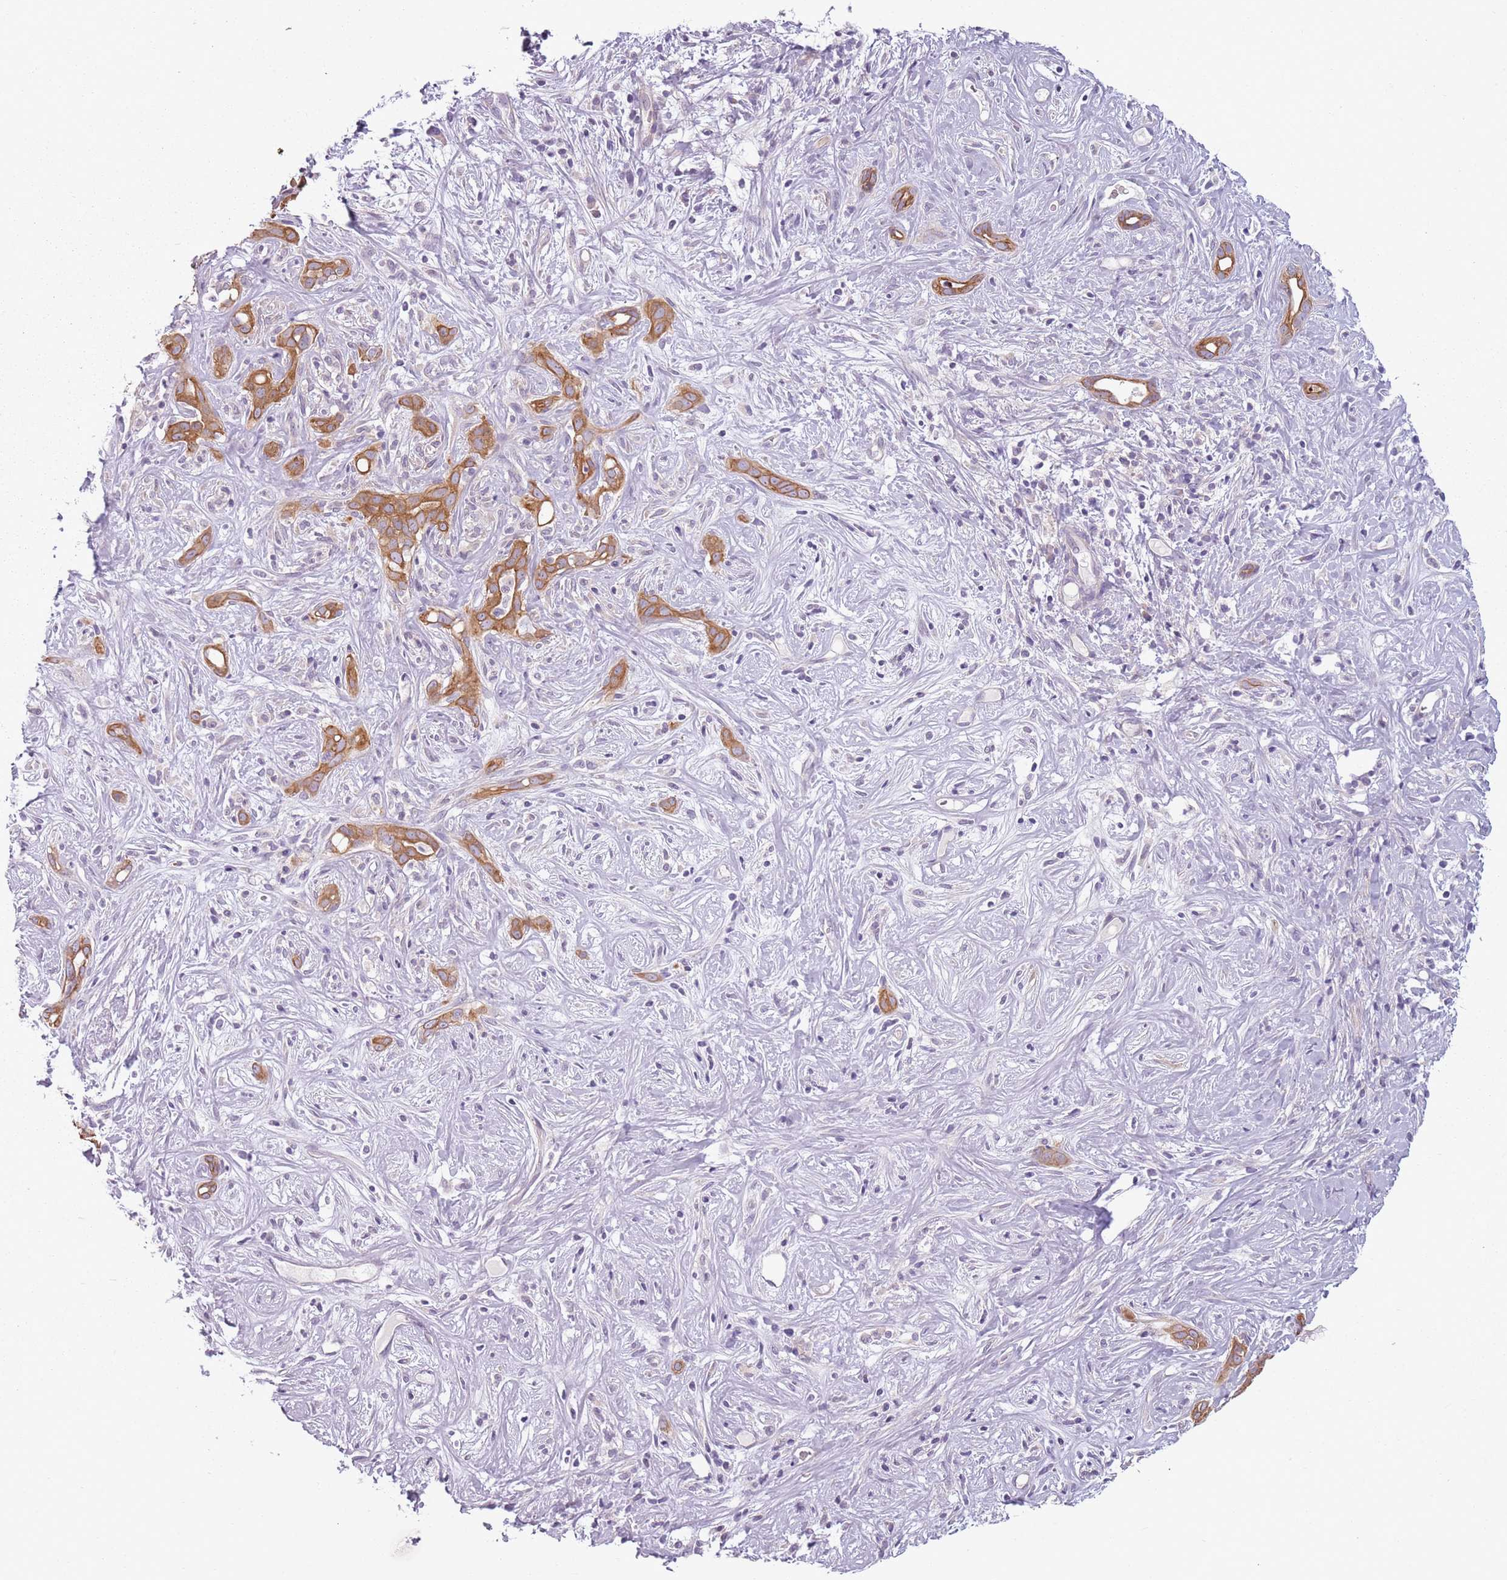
{"staining": {"intensity": "moderate", "quantity": ">75%", "location": "cytoplasmic/membranous"}, "tissue": "liver cancer", "cell_type": "Tumor cells", "image_type": "cancer", "snomed": [{"axis": "morphology", "description": "Cholangiocarcinoma"}, {"axis": "topography", "description": "Liver"}], "caption": "The photomicrograph reveals staining of liver cancer (cholangiocarcinoma), revealing moderate cytoplasmic/membranous protein positivity (brown color) within tumor cells.", "gene": "TLCD2", "patient": {"sex": "male", "age": 67}}